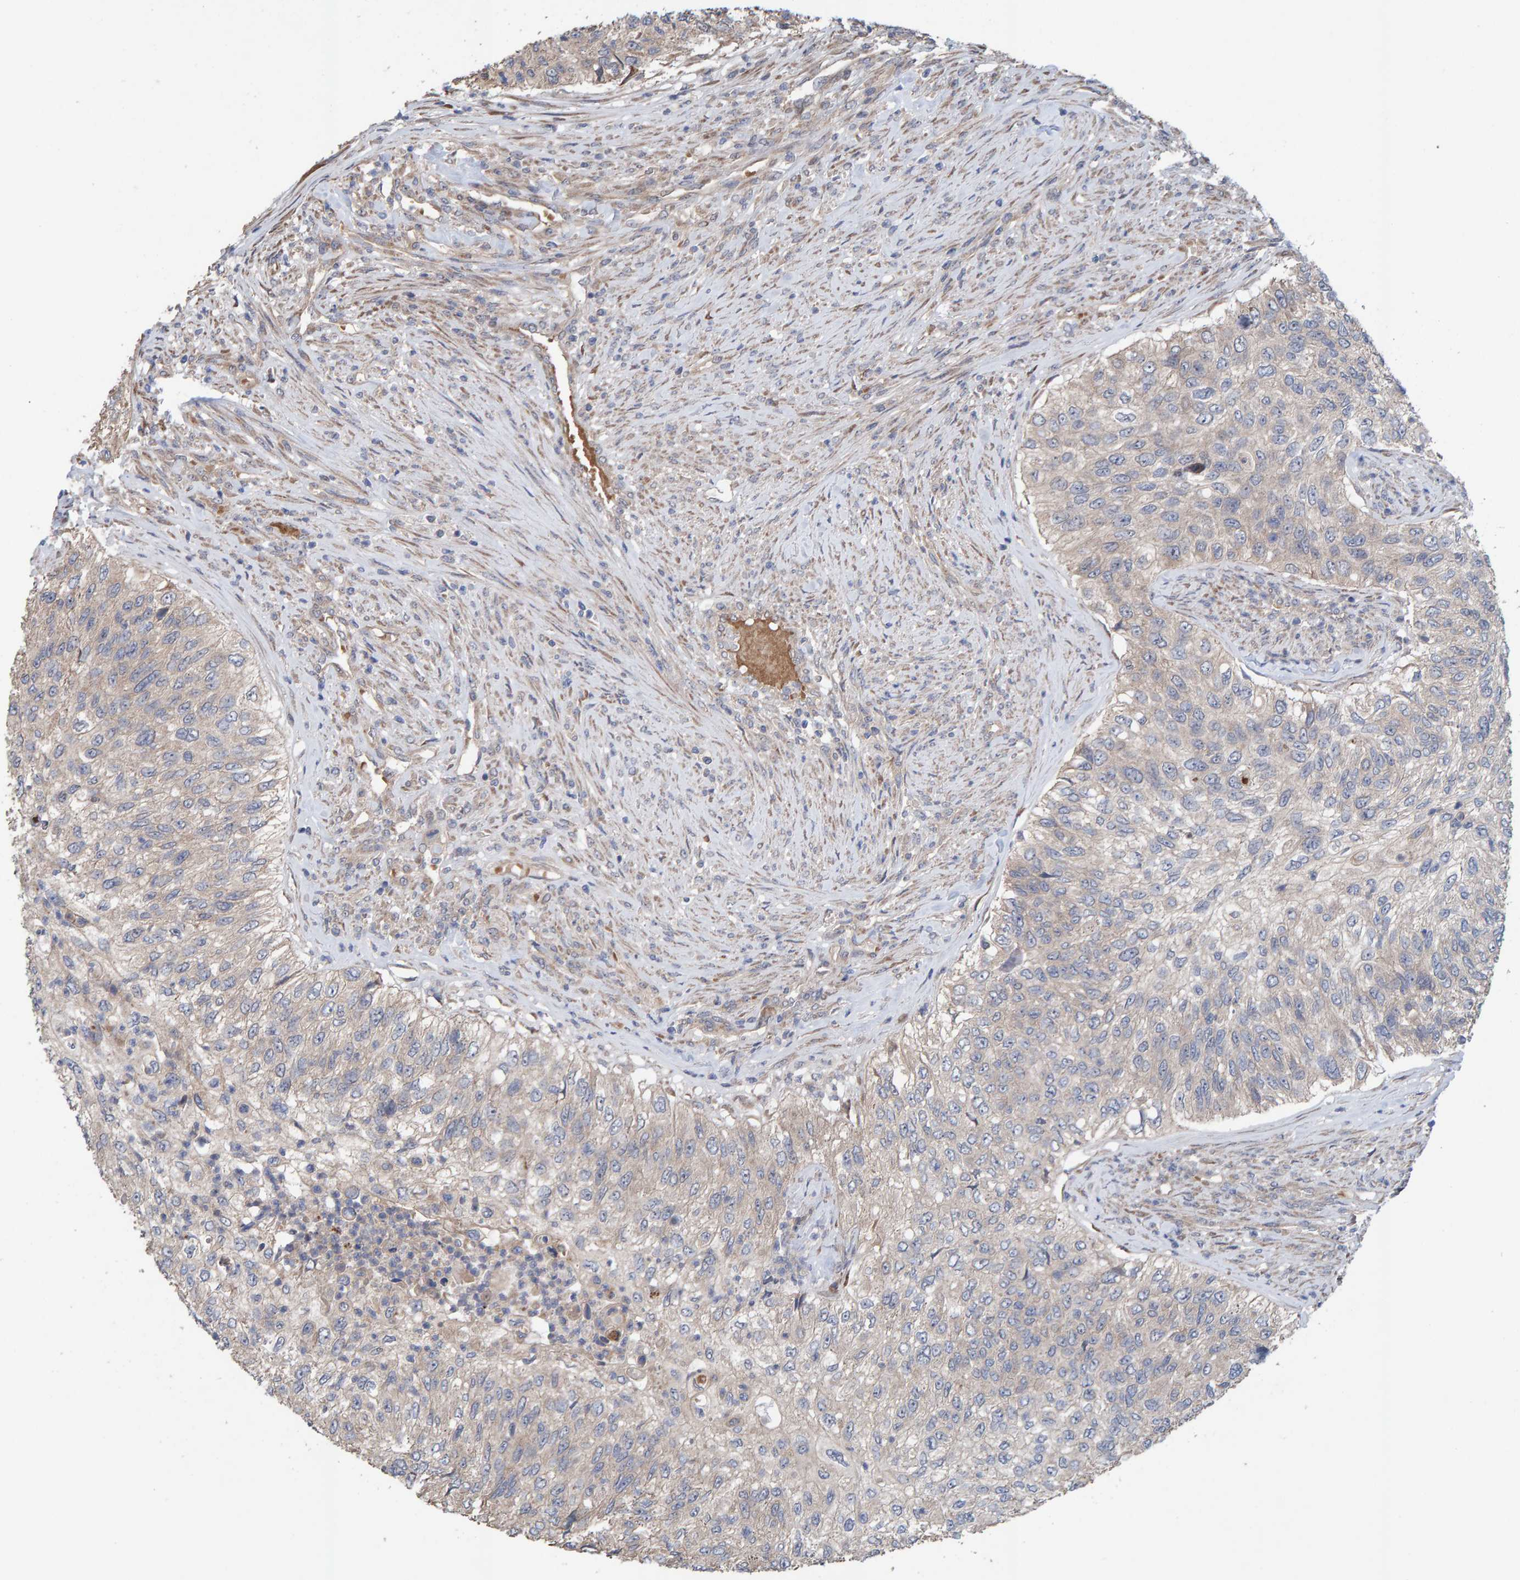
{"staining": {"intensity": "negative", "quantity": "none", "location": "none"}, "tissue": "urothelial cancer", "cell_type": "Tumor cells", "image_type": "cancer", "snomed": [{"axis": "morphology", "description": "Urothelial carcinoma, High grade"}, {"axis": "topography", "description": "Urinary bladder"}], "caption": "This histopathology image is of urothelial carcinoma (high-grade) stained with IHC to label a protein in brown with the nuclei are counter-stained blue. There is no positivity in tumor cells.", "gene": "LRSAM1", "patient": {"sex": "female", "age": 60}}